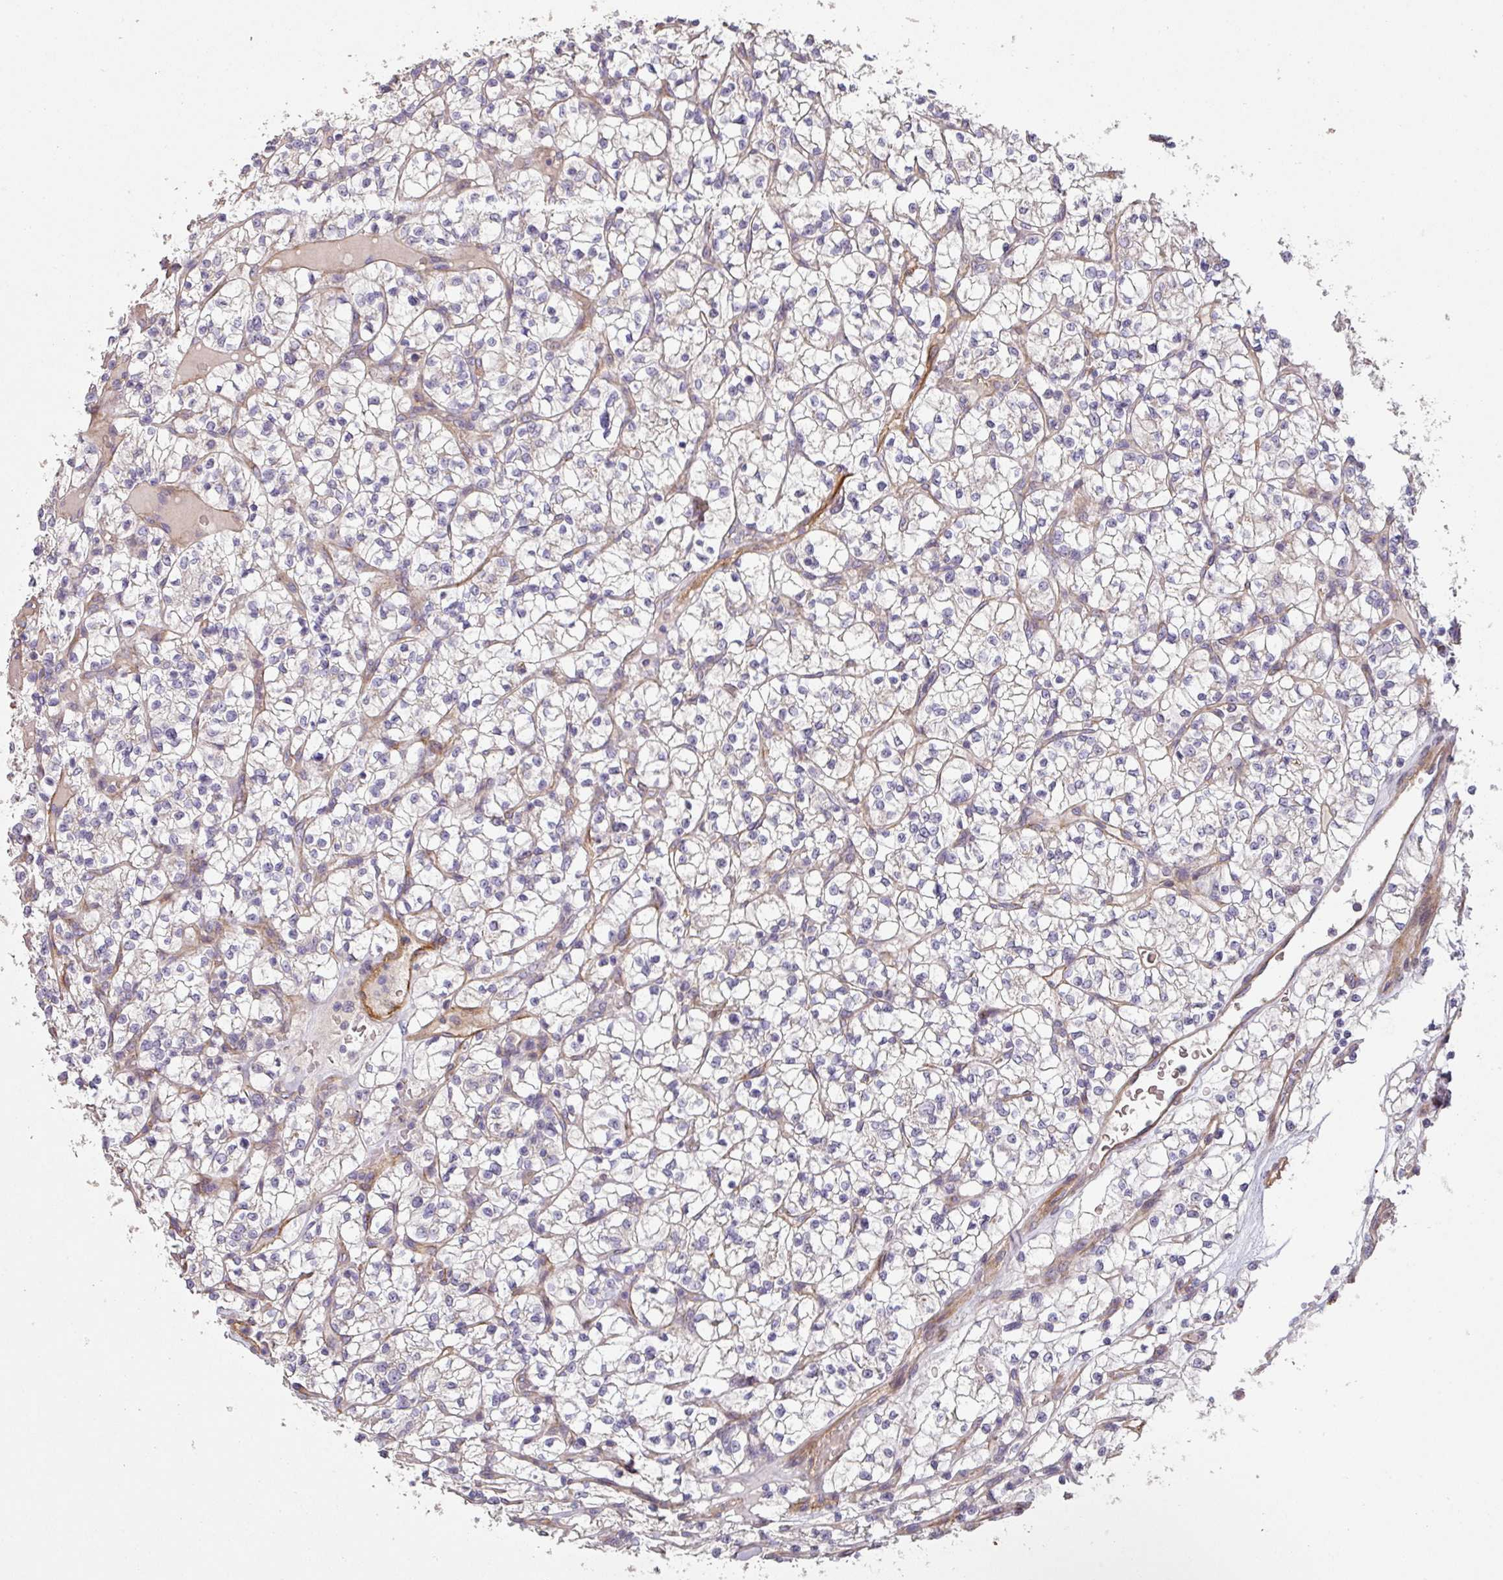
{"staining": {"intensity": "negative", "quantity": "none", "location": "none"}, "tissue": "renal cancer", "cell_type": "Tumor cells", "image_type": "cancer", "snomed": [{"axis": "morphology", "description": "Adenocarcinoma, NOS"}, {"axis": "topography", "description": "Kidney"}], "caption": "DAB immunohistochemical staining of human renal cancer shows no significant positivity in tumor cells.", "gene": "PCDH1", "patient": {"sex": "female", "age": 64}}